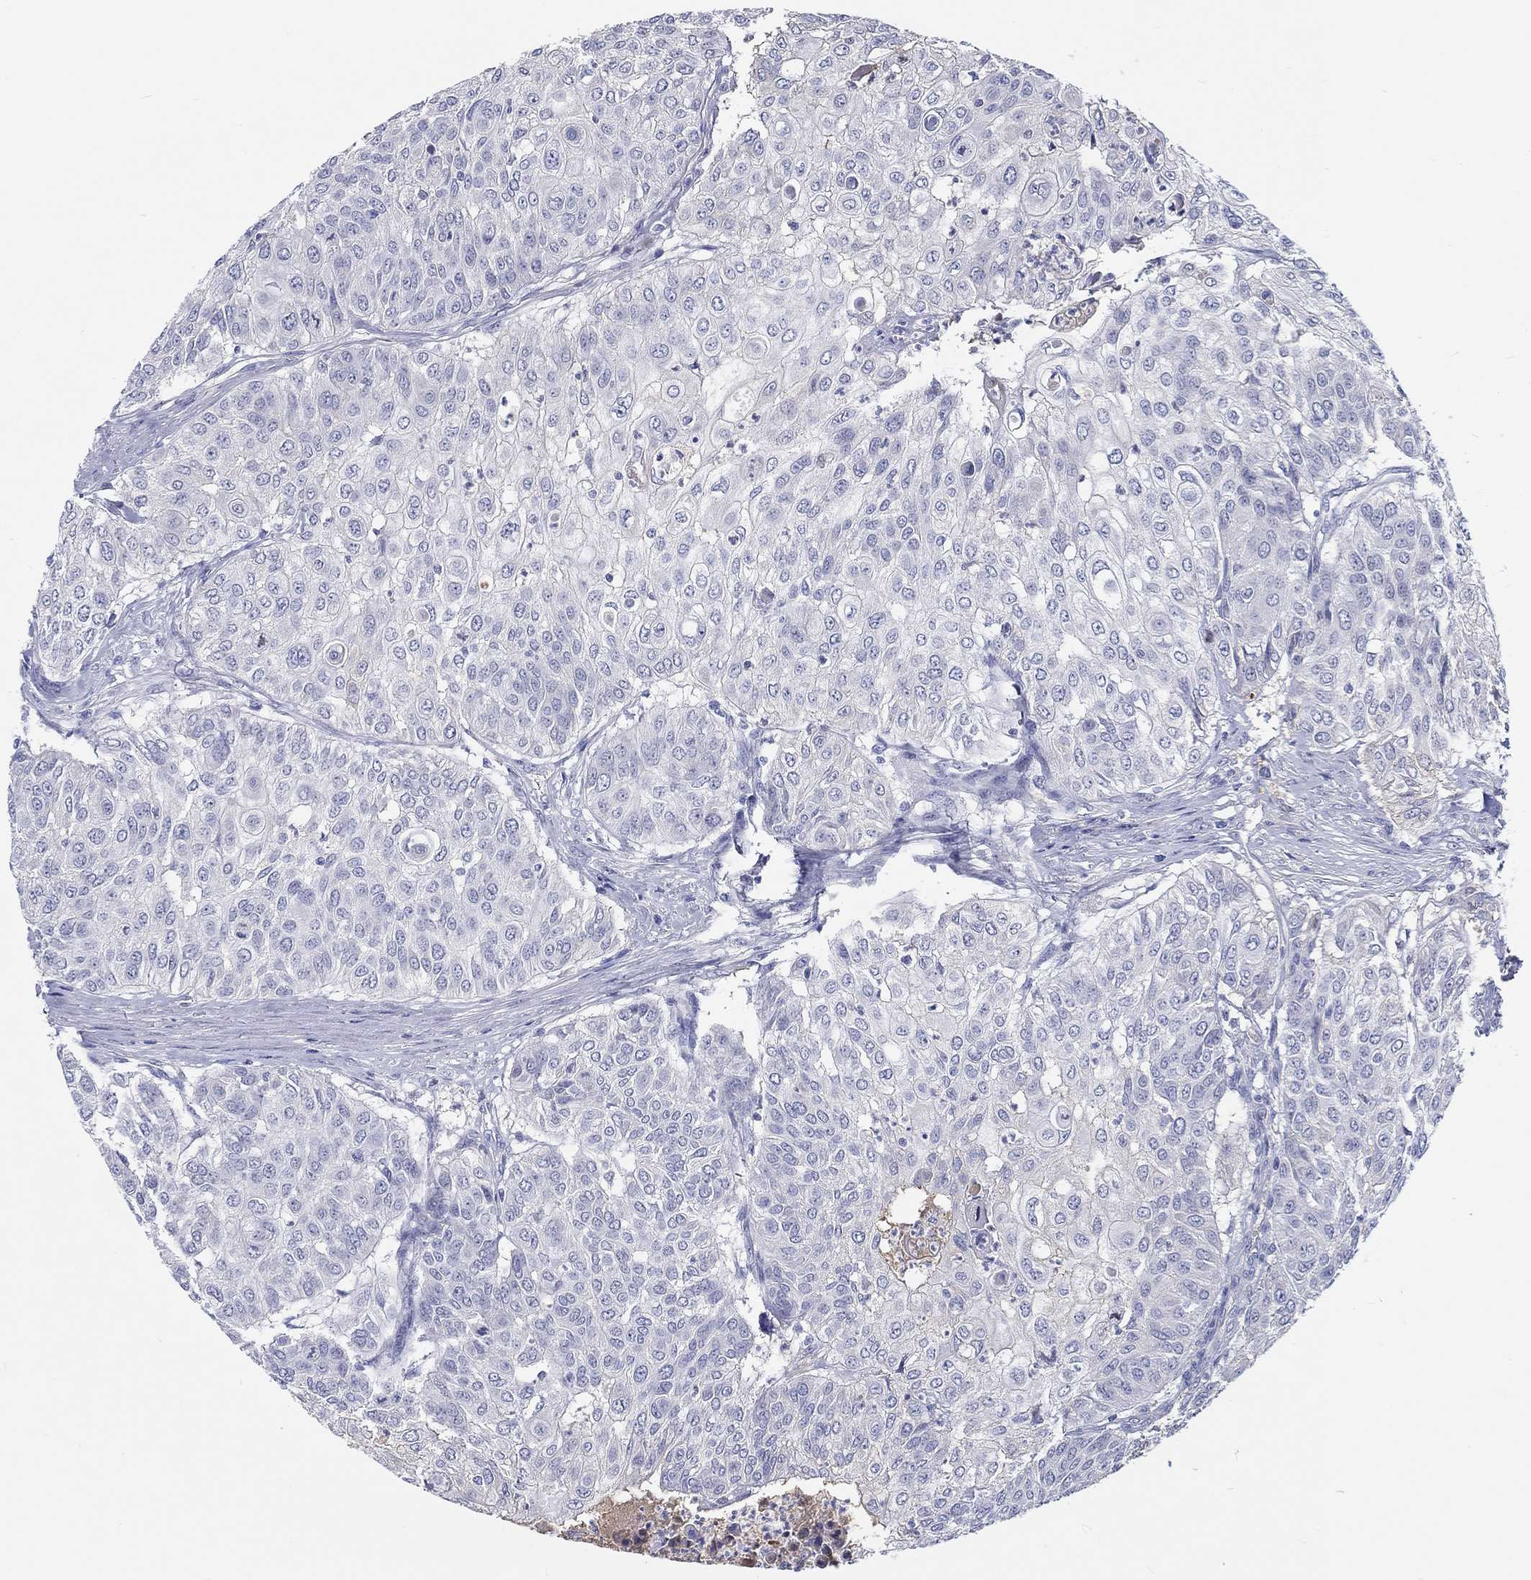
{"staining": {"intensity": "negative", "quantity": "none", "location": "none"}, "tissue": "urothelial cancer", "cell_type": "Tumor cells", "image_type": "cancer", "snomed": [{"axis": "morphology", "description": "Urothelial carcinoma, High grade"}, {"axis": "topography", "description": "Urinary bladder"}], "caption": "Micrograph shows no significant protein positivity in tumor cells of high-grade urothelial carcinoma.", "gene": "CDY2B", "patient": {"sex": "female", "age": 79}}